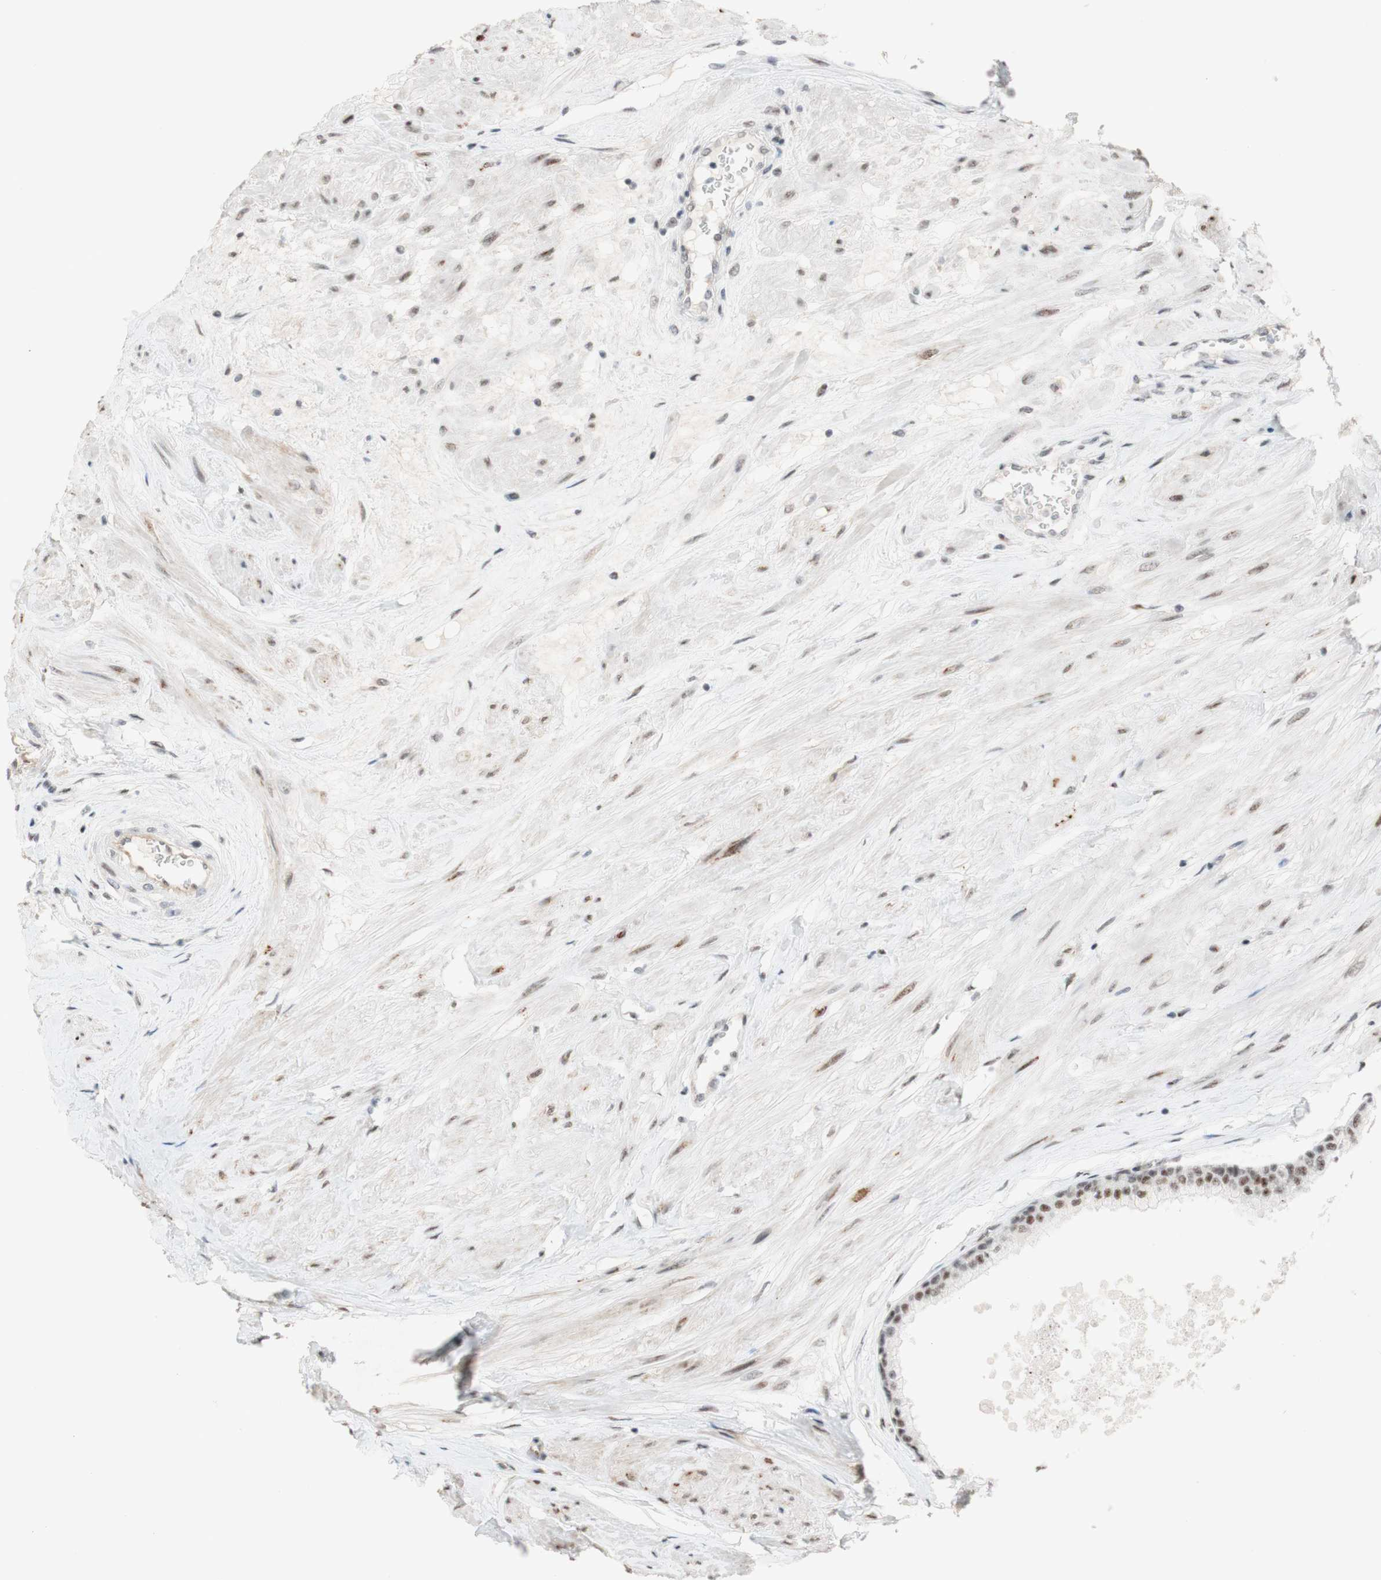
{"staining": {"intensity": "moderate", "quantity": ">75%", "location": "nuclear"}, "tissue": "prostate", "cell_type": "Glandular cells", "image_type": "normal", "snomed": [{"axis": "morphology", "description": "Normal tissue, NOS"}, {"axis": "topography", "description": "Prostate"}, {"axis": "topography", "description": "Seminal veicle"}], "caption": "Immunohistochemistry of unremarkable human prostate exhibits medium levels of moderate nuclear positivity in approximately >75% of glandular cells. The staining was performed using DAB, with brown indicating positive protein expression. Nuclei are stained blue with hematoxylin.", "gene": "SAP18", "patient": {"sex": "male", "age": 60}}